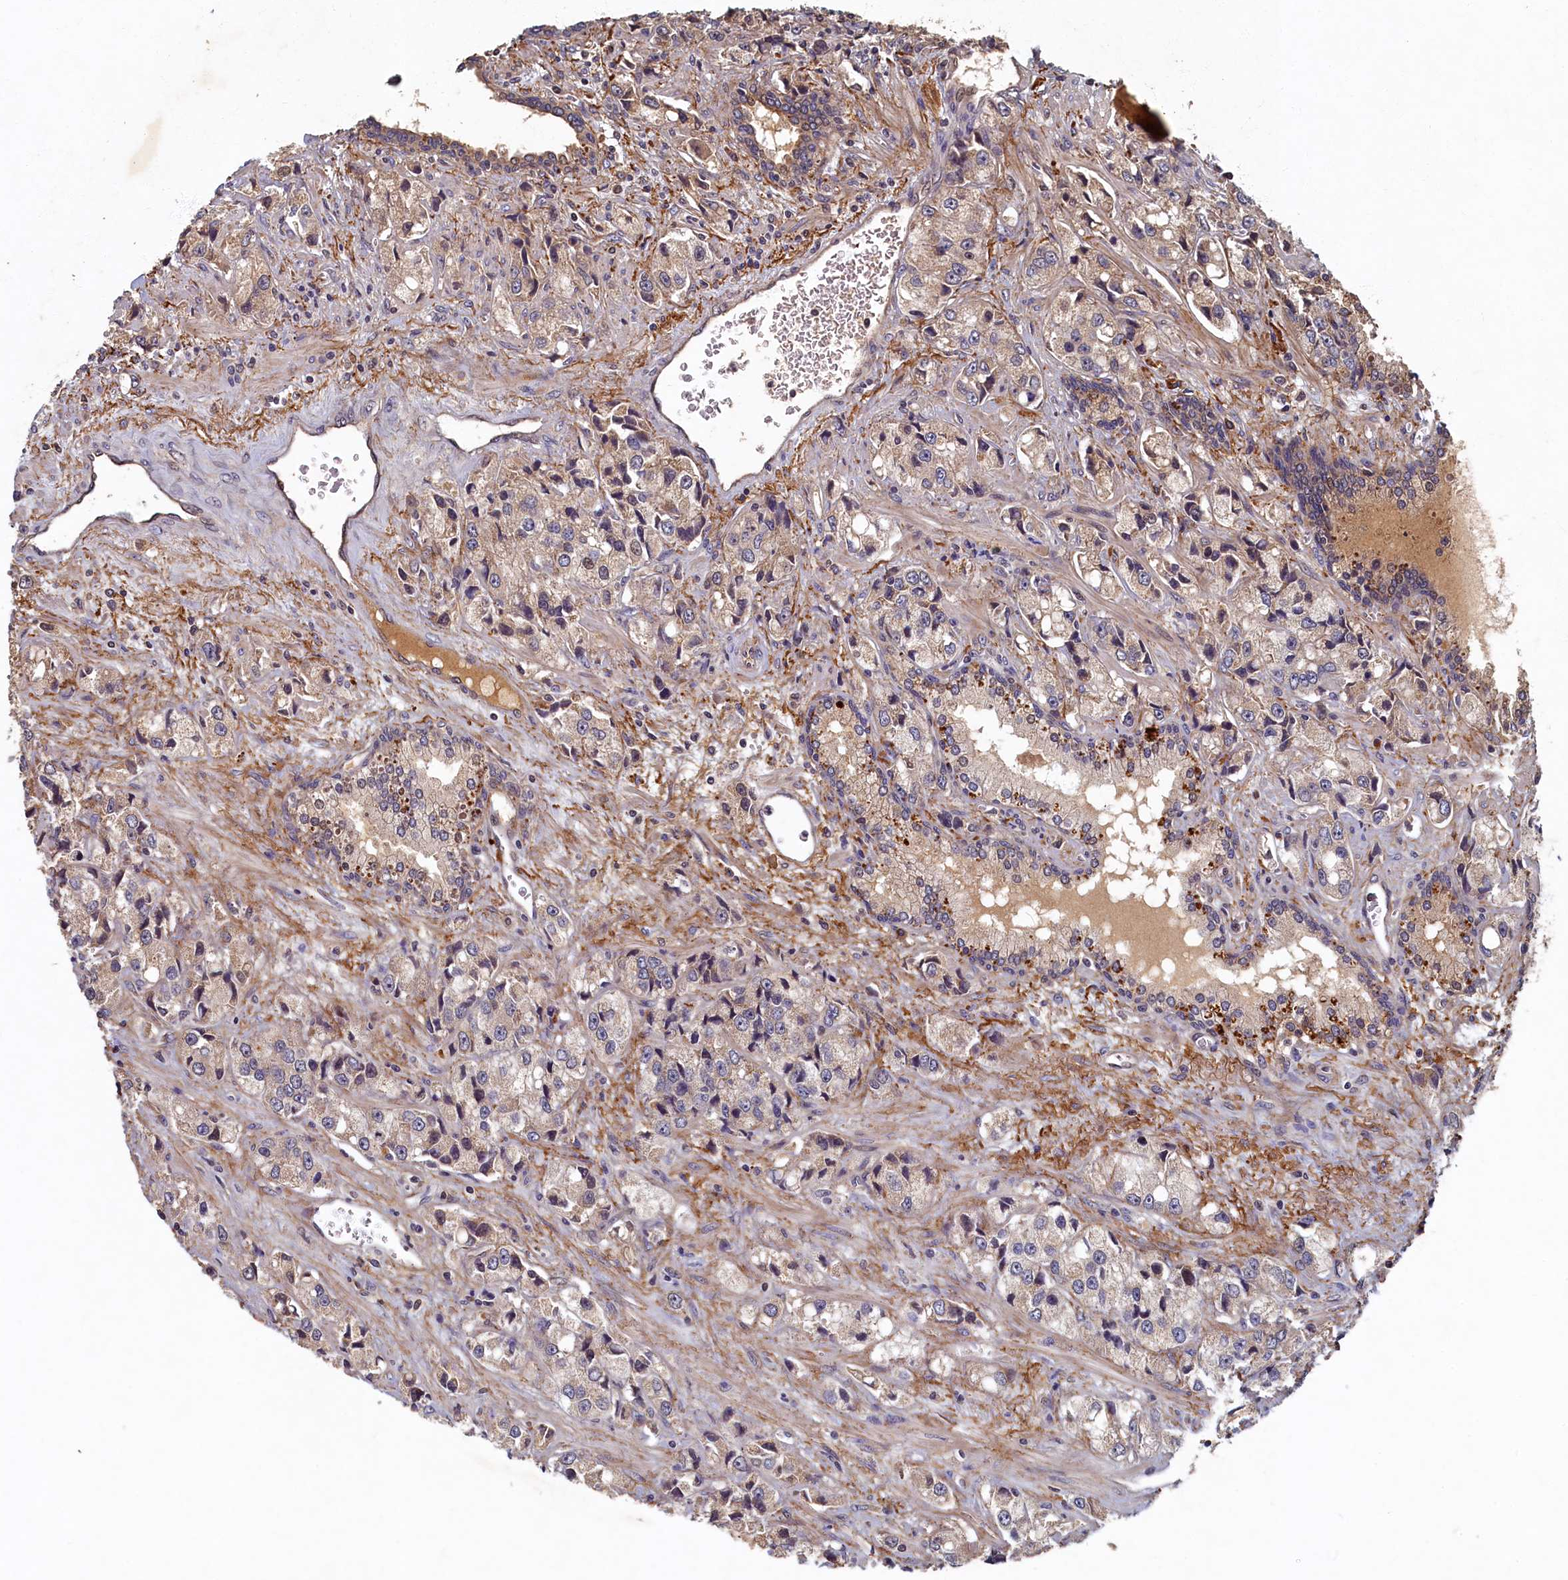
{"staining": {"intensity": "weak", "quantity": "<25%", "location": "cytoplasmic/membranous"}, "tissue": "prostate cancer", "cell_type": "Tumor cells", "image_type": "cancer", "snomed": [{"axis": "morphology", "description": "Adenocarcinoma, High grade"}, {"axis": "topography", "description": "Prostate"}], "caption": "Tumor cells are negative for protein expression in human prostate cancer.", "gene": "LCMT2", "patient": {"sex": "male", "age": 74}}